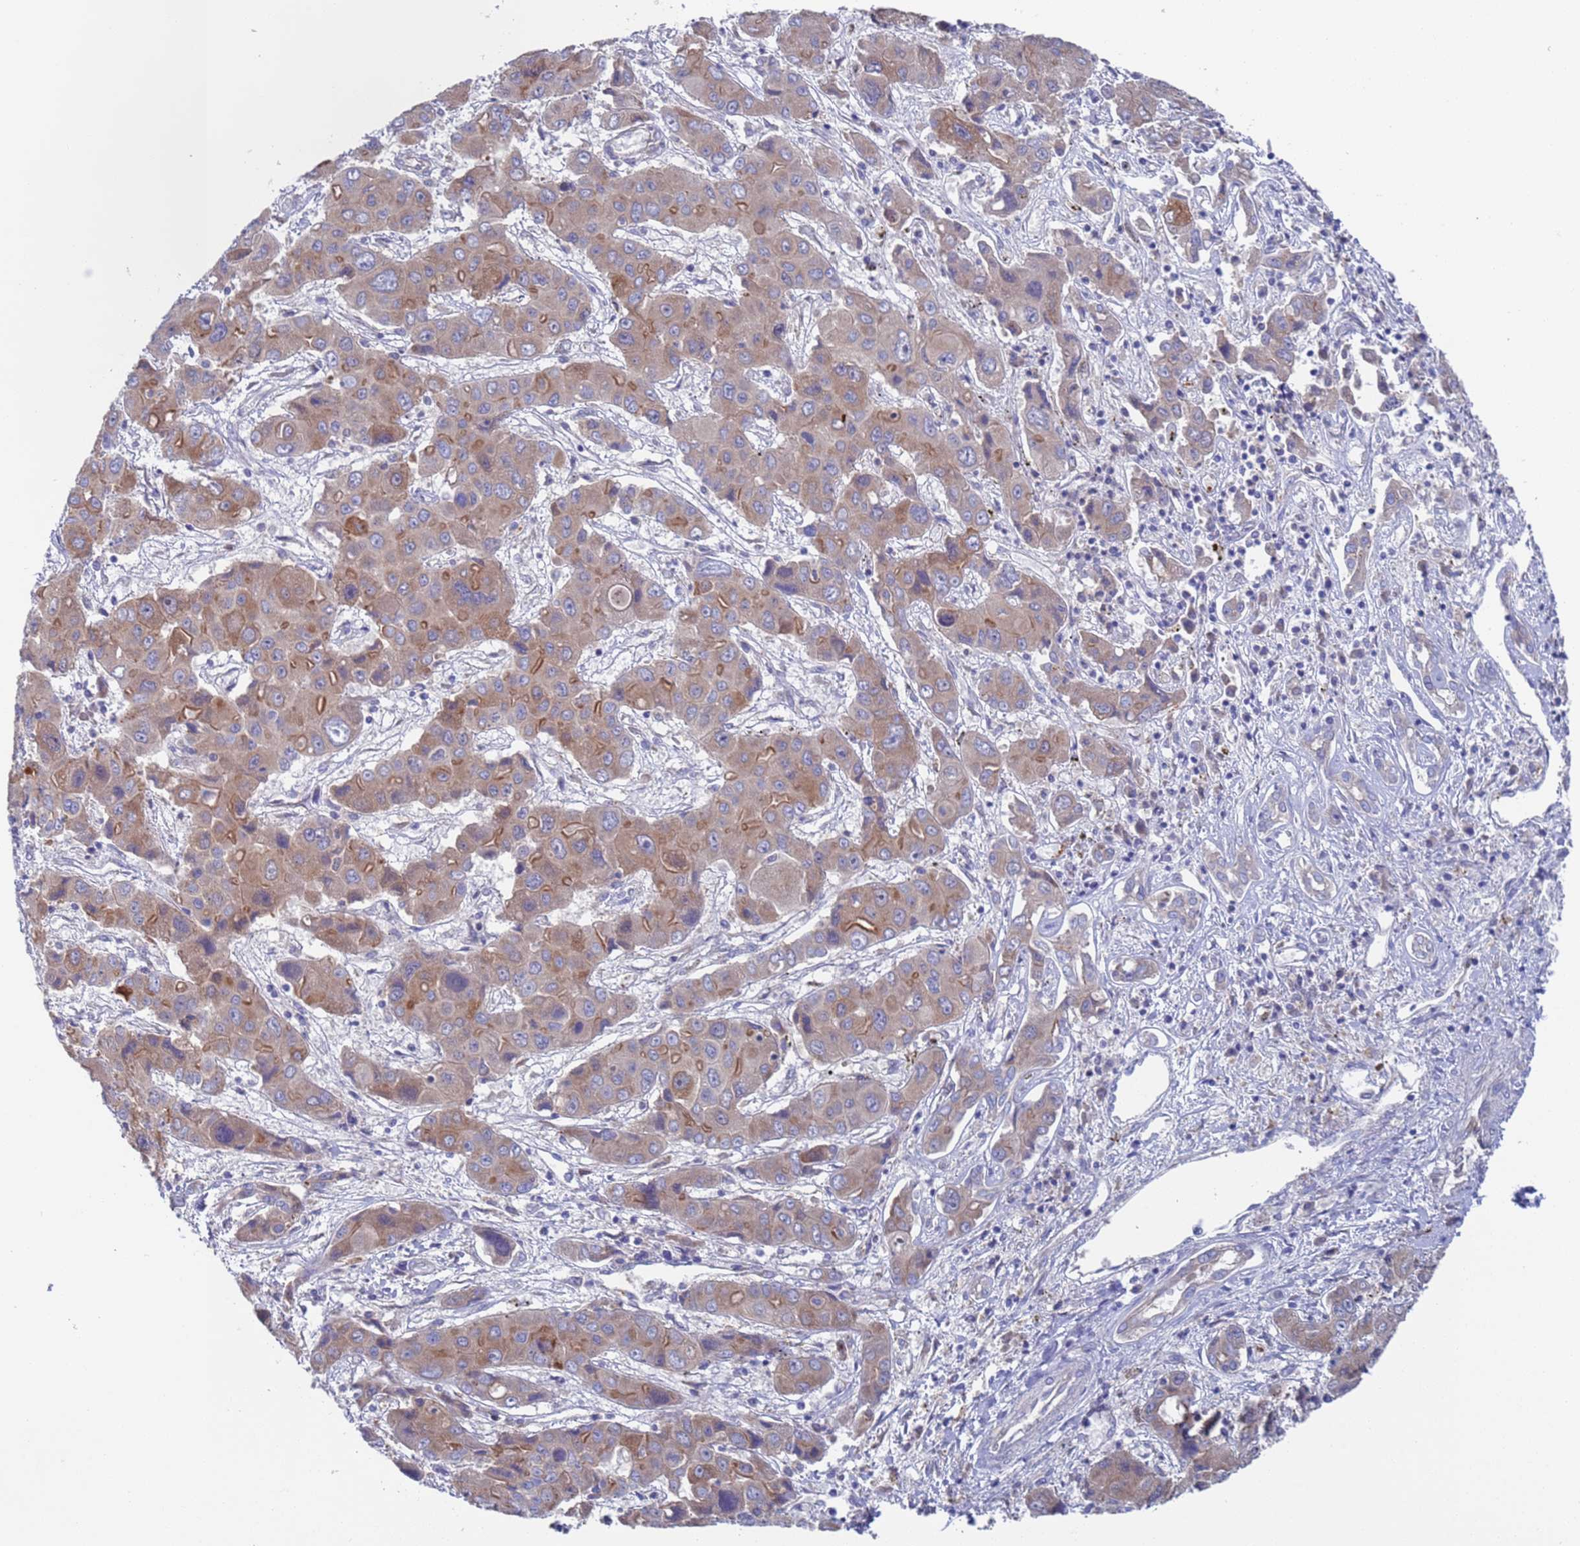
{"staining": {"intensity": "moderate", "quantity": "25%-75%", "location": "cytoplasmic/membranous"}, "tissue": "liver cancer", "cell_type": "Tumor cells", "image_type": "cancer", "snomed": [{"axis": "morphology", "description": "Cholangiocarcinoma"}, {"axis": "topography", "description": "Liver"}], "caption": "Tumor cells reveal moderate cytoplasmic/membranous staining in approximately 25%-75% of cells in liver cancer (cholangiocarcinoma). Ihc stains the protein in brown and the nuclei are stained blue.", "gene": "PET117", "patient": {"sex": "male", "age": 67}}